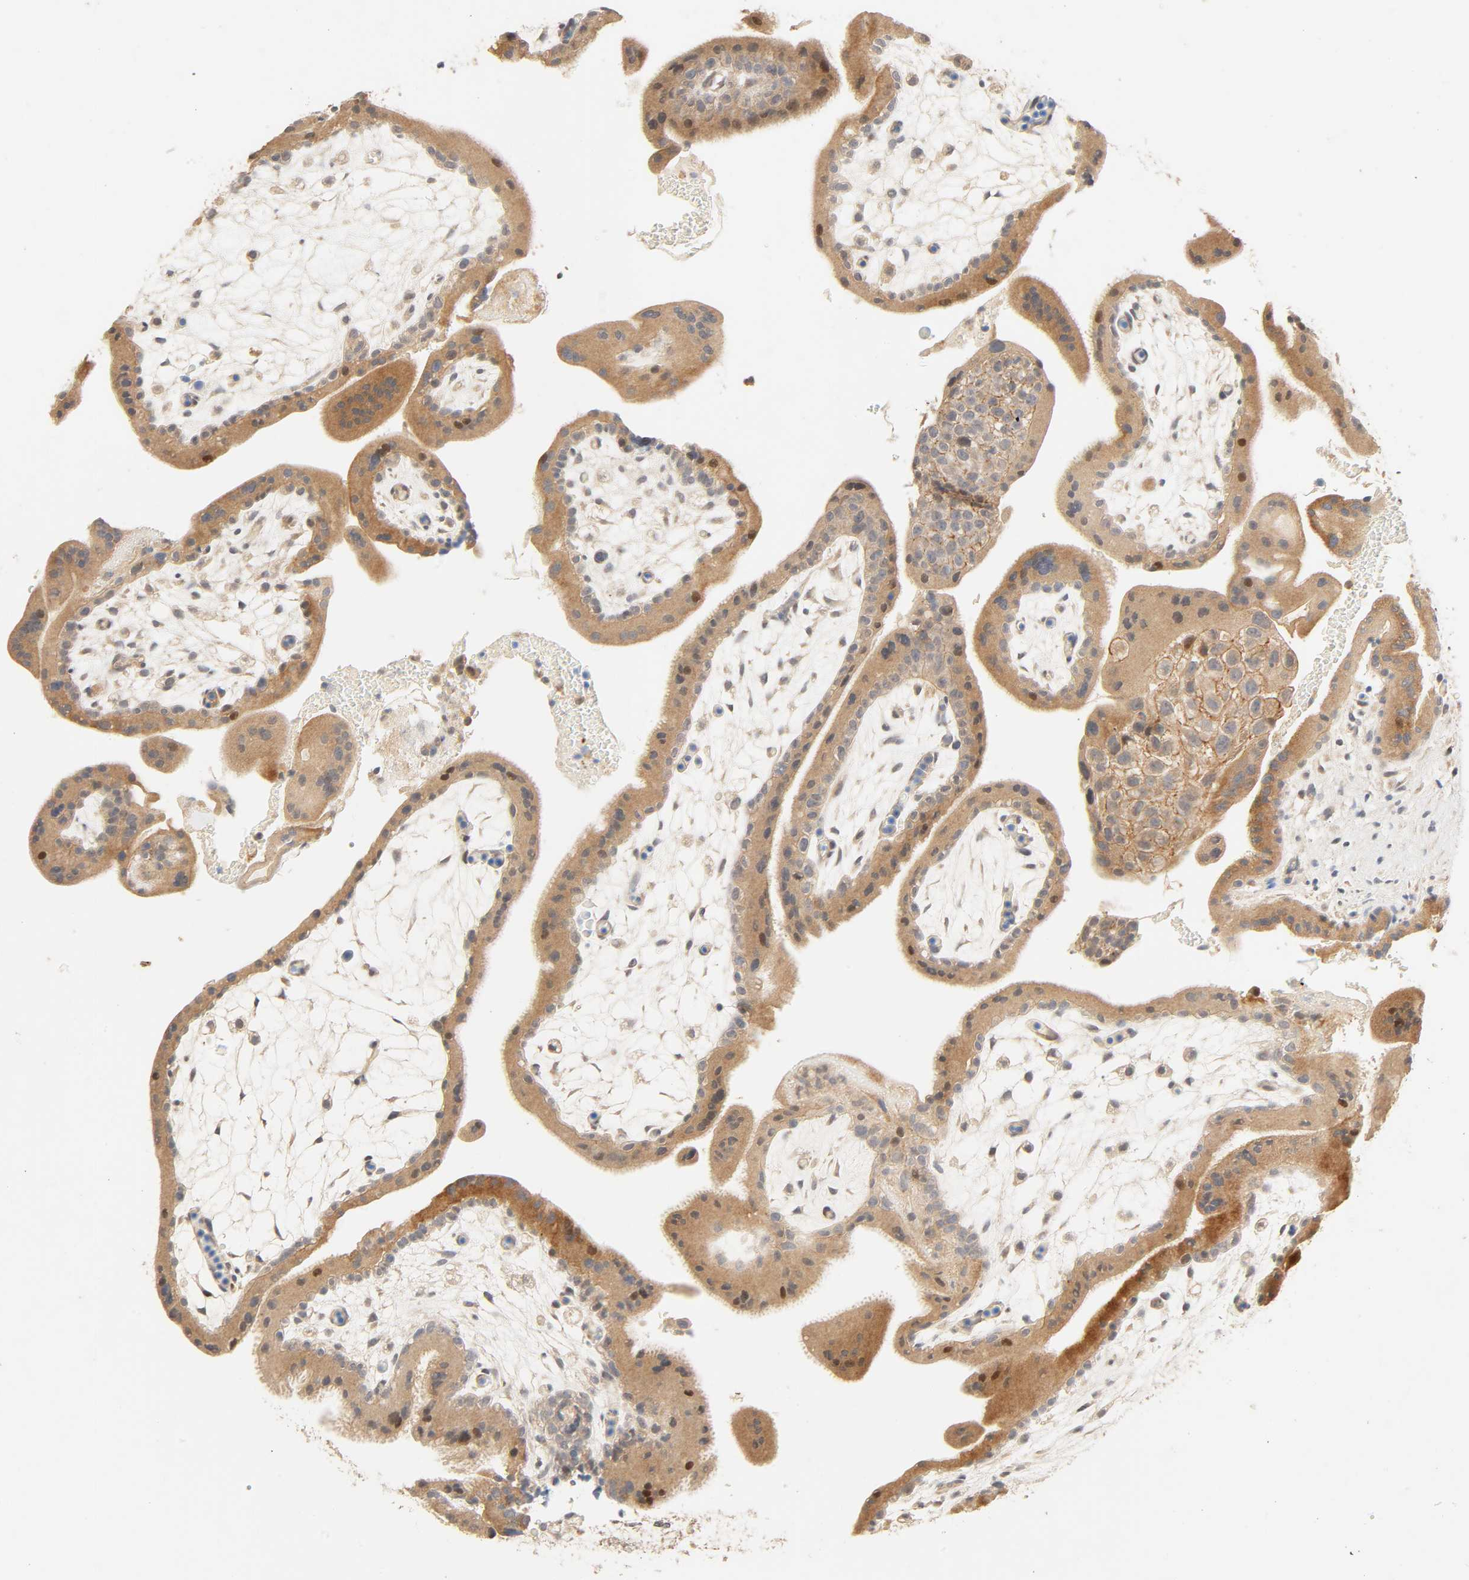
{"staining": {"intensity": "moderate", "quantity": ">75%", "location": "cytoplasmic/membranous"}, "tissue": "placenta", "cell_type": "Trophoblastic cells", "image_type": "normal", "snomed": [{"axis": "morphology", "description": "Normal tissue, NOS"}, {"axis": "topography", "description": "Placenta"}], "caption": "Immunohistochemical staining of normal human placenta shows medium levels of moderate cytoplasmic/membranous staining in about >75% of trophoblastic cells. (DAB (3,3'-diaminobenzidine) = brown stain, brightfield microscopy at high magnification).", "gene": "CACNA1G", "patient": {"sex": "female", "age": 35}}